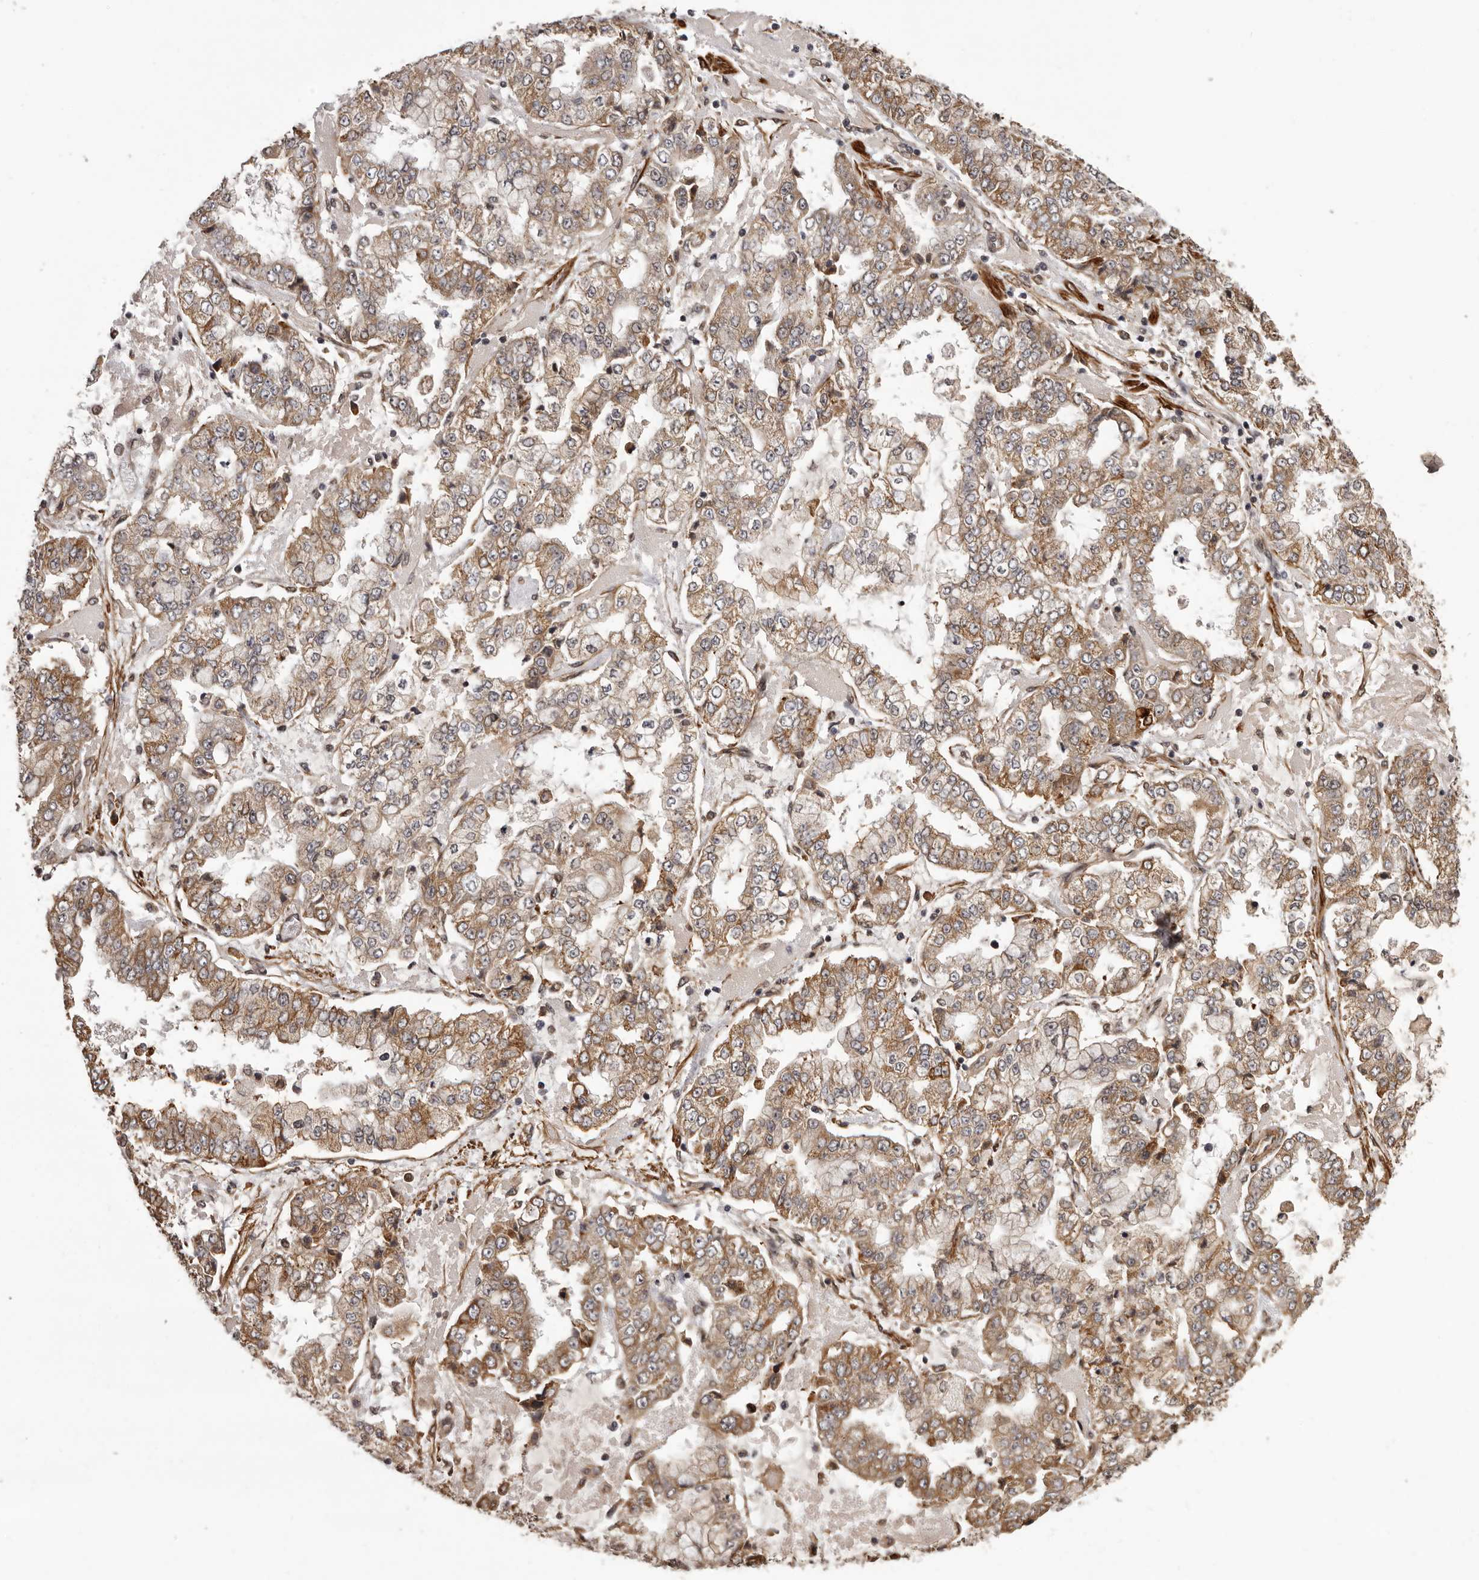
{"staining": {"intensity": "moderate", "quantity": ">75%", "location": "cytoplasmic/membranous"}, "tissue": "stomach cancer", "cell_type": "Tumor cells", "image_type": "cancer", "snomed": [{"axis": "morphology", "description": "Adenocarcinoma, NOS"}, {"axis": "topography", "description": "Stomach"}], "caption": "A photomicrograph of human stomach adenocarcinoma stained for a protein shows moderate cytoplasmic/membranous brown staining in tumor cells.", "gene": "SLITRK6", "patient": {"sex": "male", "age": 76}}